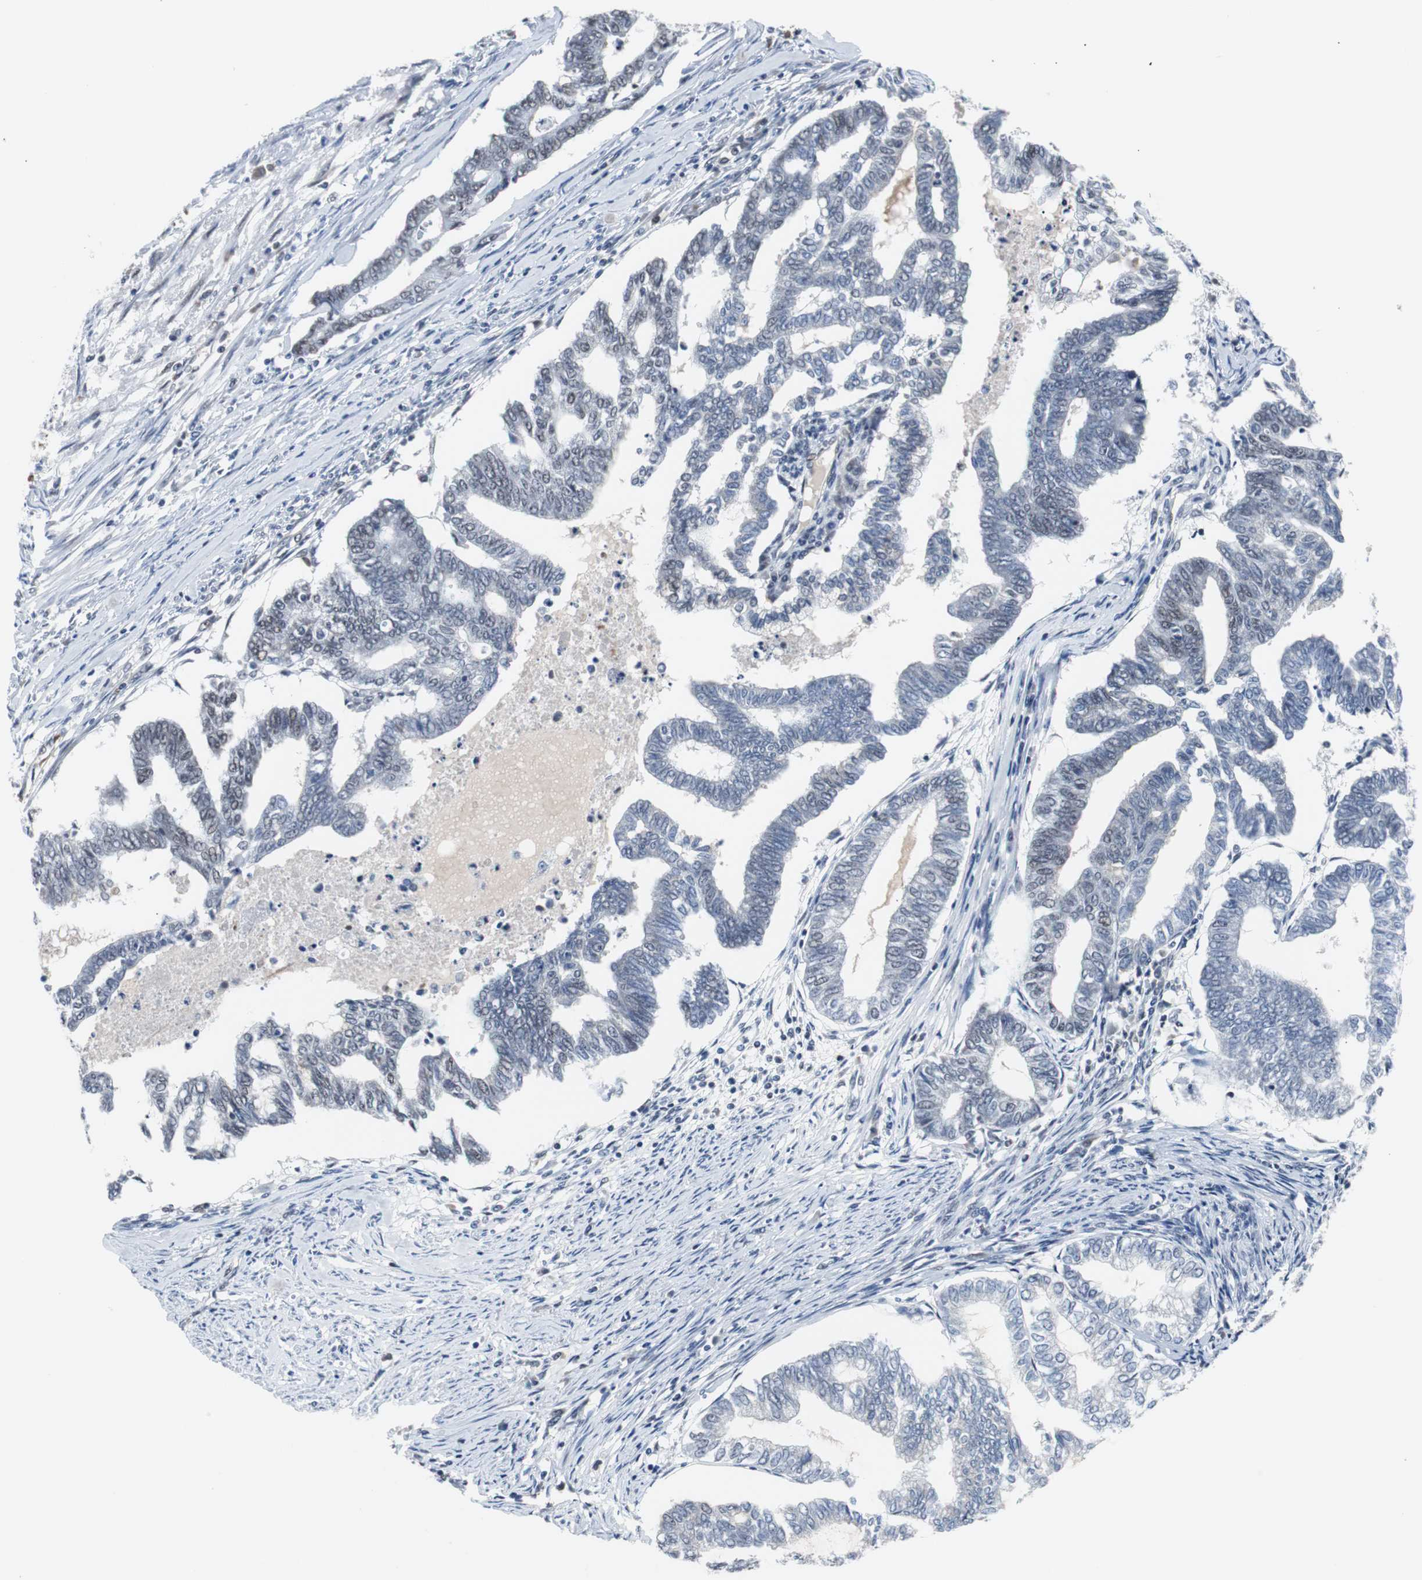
{"staining": {"intensity": "negative", "quantity": "none", "location": "none"}, "tissue": "endometrial cancer", "cell_type": "Tumor cells", "image_type": "cancer", "snomed": [{"axis": "morphology", "description": "Adenocarcinoma, NOS"}, {"axis": "topography", "description": "Endometrium"}], "caption": "DAB immunohistochemical staining of endometrial cancer displays no significant expression in tumor cells. The staining was performed using DAB to visualize the protein expression in brown, while the nuclei were stained in blue with hematoxylin (Magnification: 20x).", "gene": "ZHX2", "patient": {"sex": "female", "age": 79}}